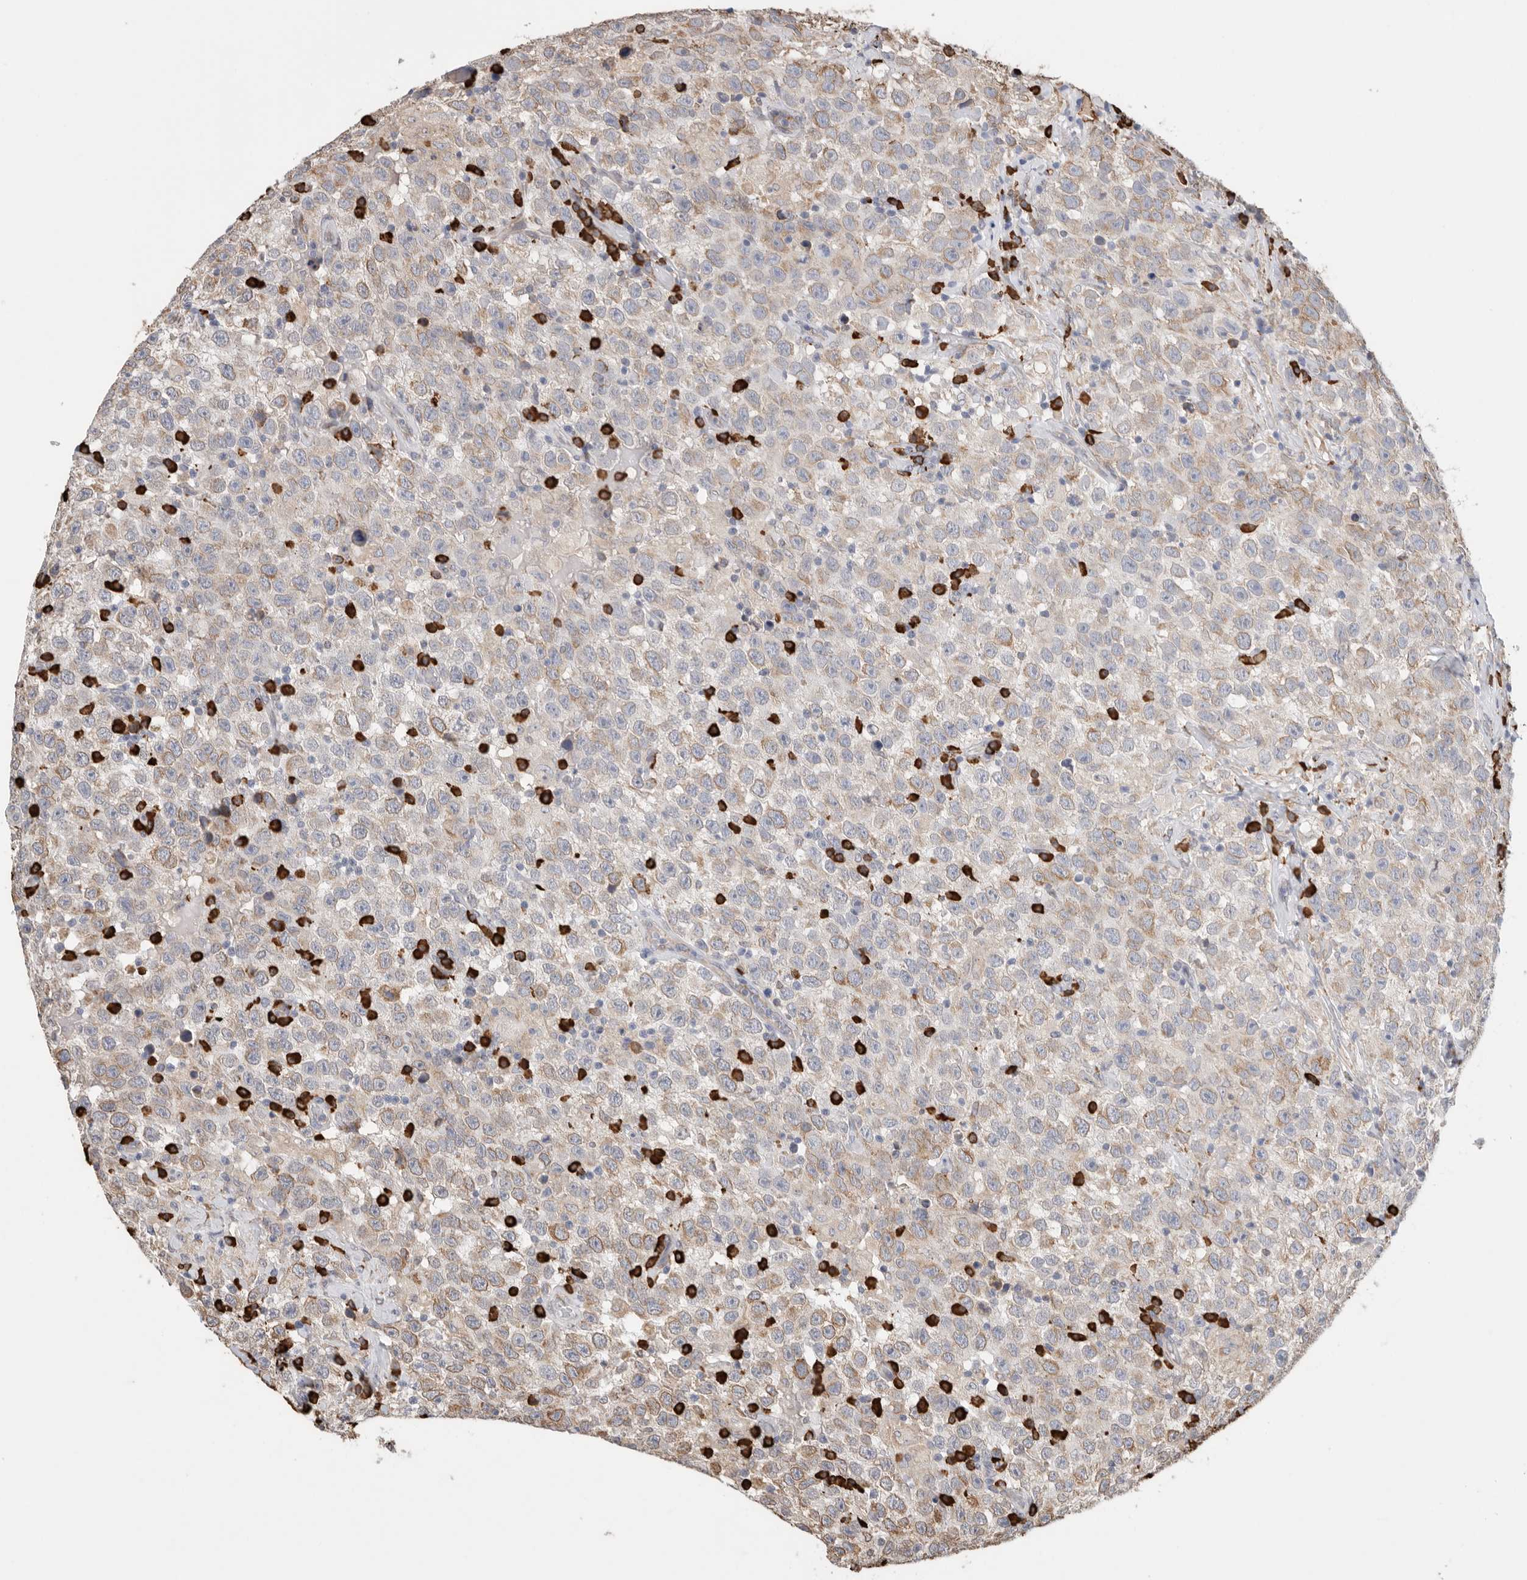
{"staining": {"intensity": "weak", "quantity": "25%-75%", "location": "cytoplasmic/membranous"}, "tissue": "testis cancer", "cell_type": "Tumor cells", "image_type": "cancer", "snomed": [{"axis": "morphology", "description": "Seminoma, NOS"}, {"axis": "topography", "description": "Testis"}], "caption": "Human testis cancer (seminoma) stained for a protein (brown) demonstrates weak cytoplasmic/membranous positive staining in about 25%-75% of tumor cells.", "gene": "BLOC1S5", "patient": {"sex": "male", "age": 41}}